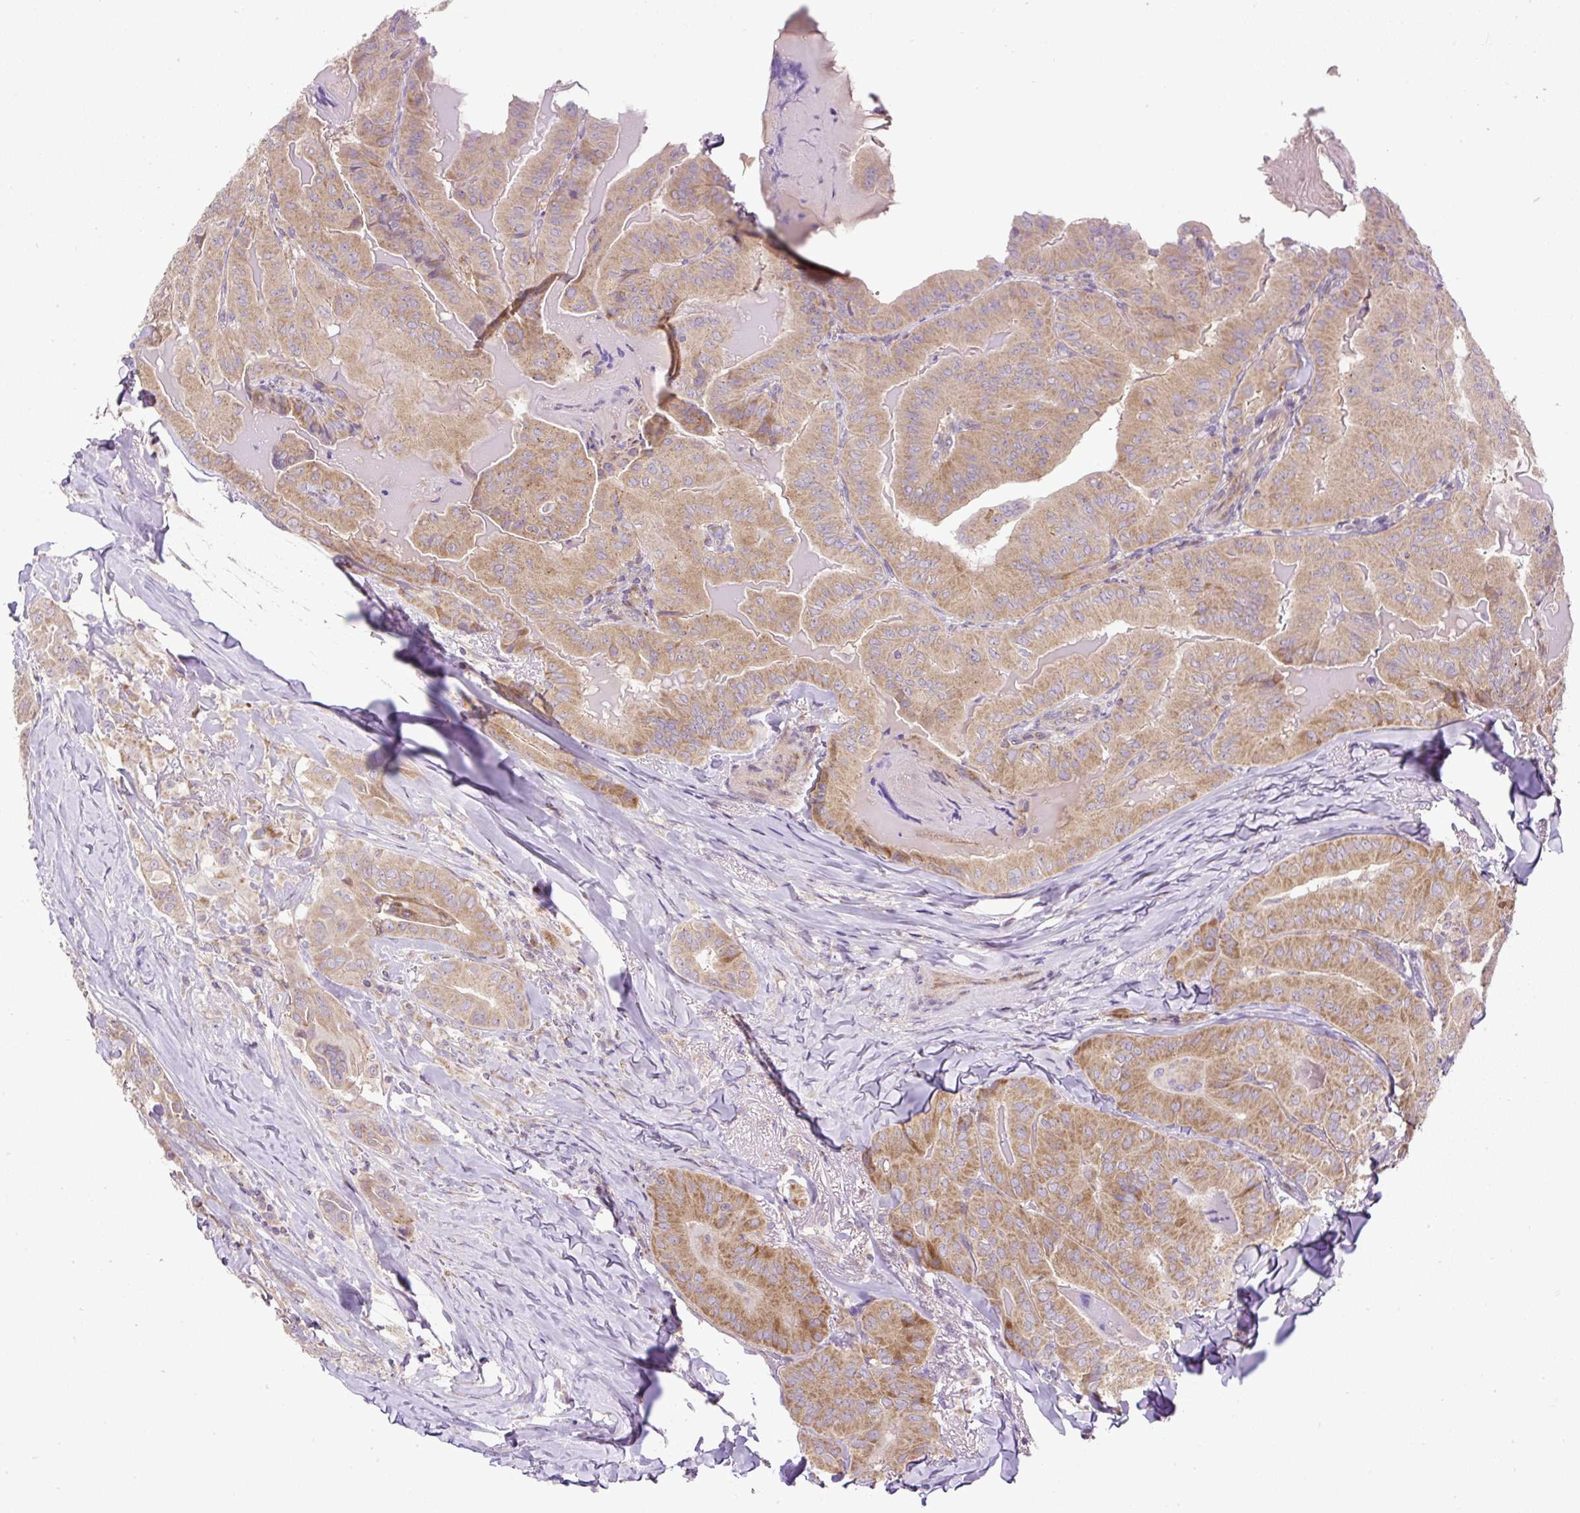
{"staining": {"intensity": "moderate", "quantity": ">75%", "location": "cytoplasmic/membranous"}, "tissue": "thyroid cancer", "cell_type": "Tumor cells", "image_type": "cancer", "snomed": [{"axis": "morphology", "description": "Papillary adenocarcinoma, NOS"}, {"axis": "topography", "description": "Thyroid gland"}], "caption": "Immunohistochemistry (IHC) histopathology image of thyroid cancer stained for a protein (brown), which shows medium levels of moderate cytoplasmic/membranous staining in approximately >75% of tumor cells.", "gene": "ZNF547", "patient": {"sex": "female", "age": 68}}